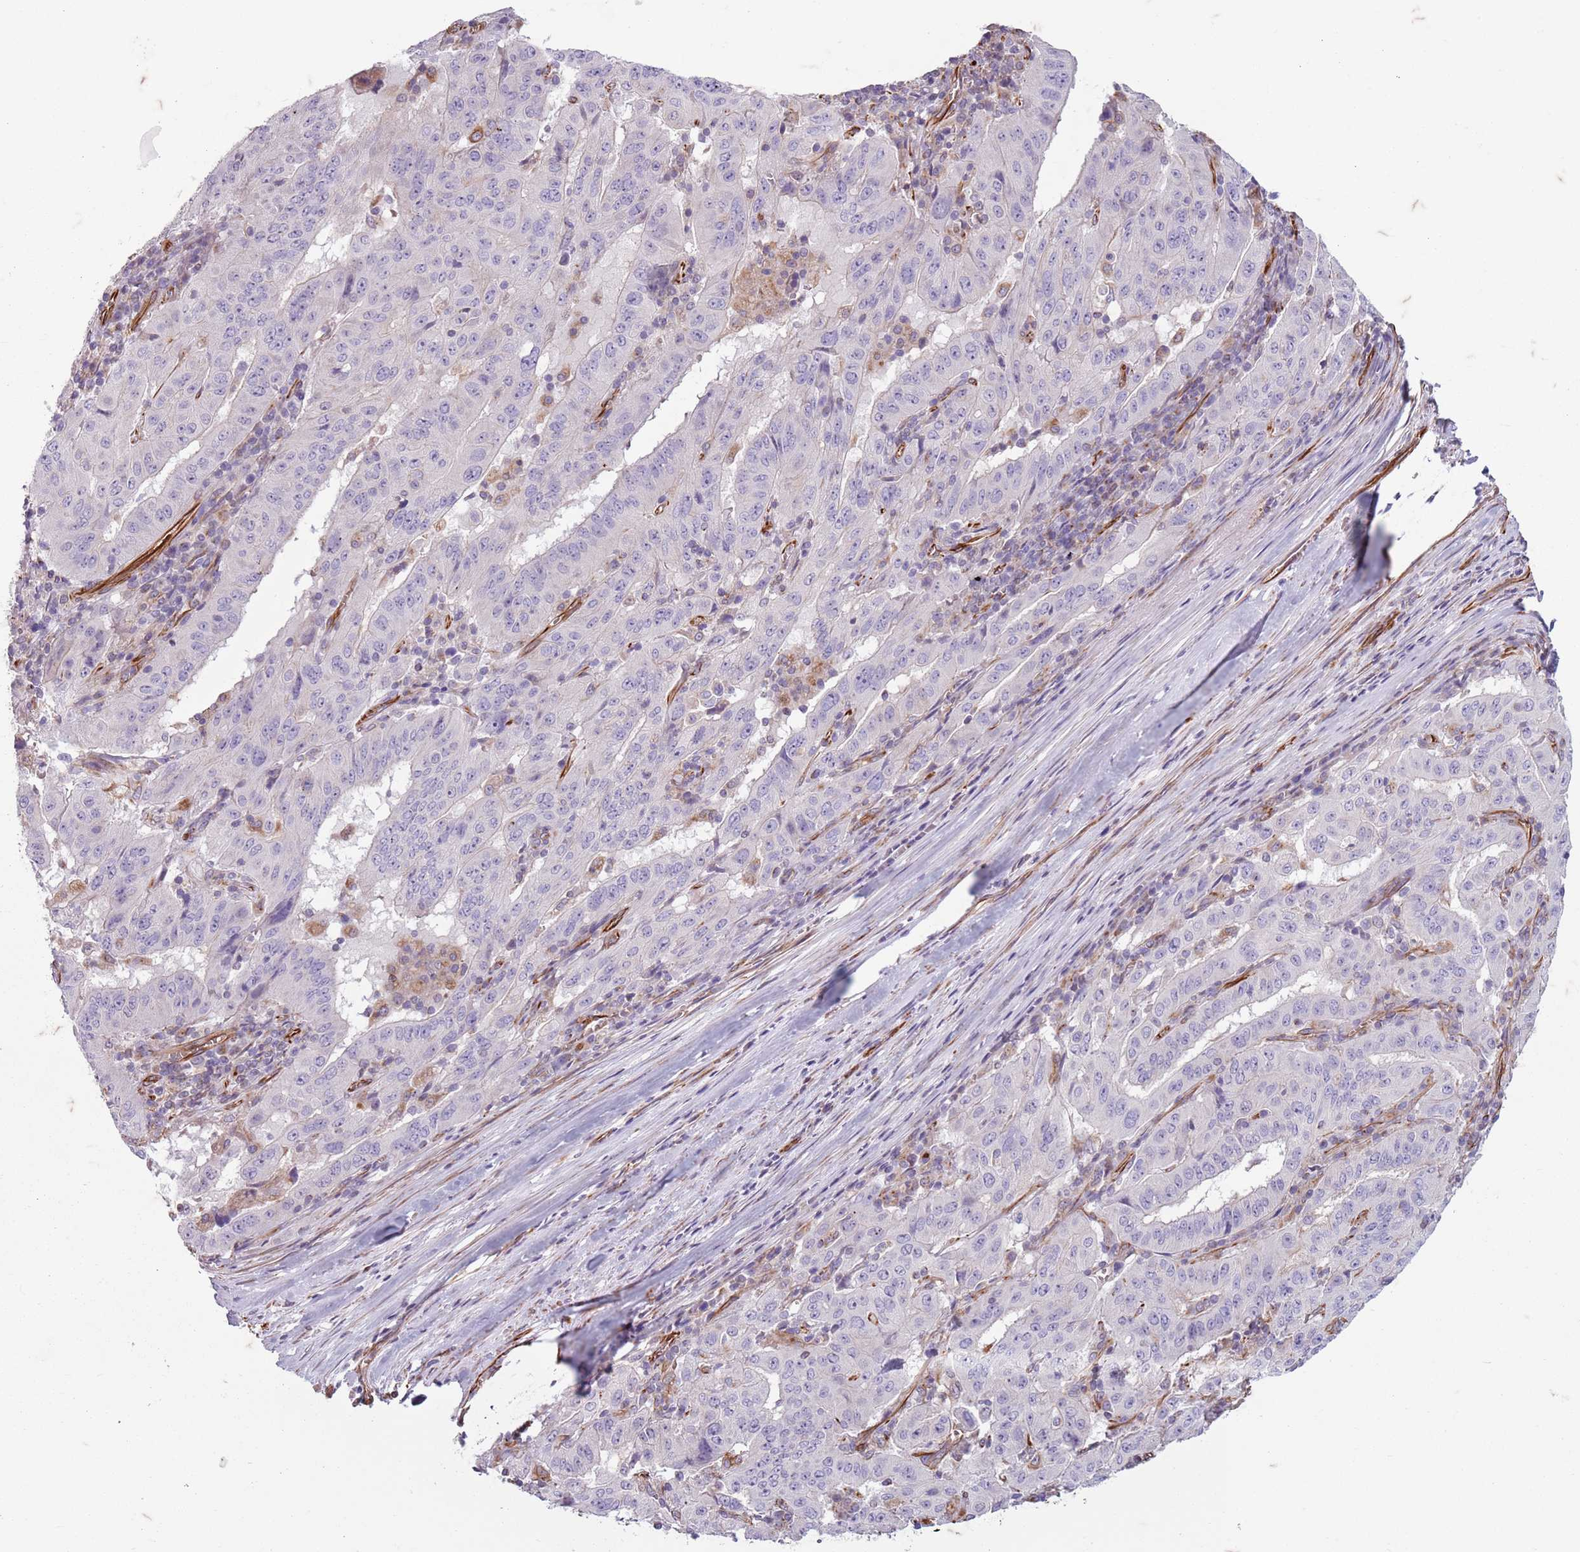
{"staining": {"intensity": "negative", "quantity": "none", "location": "none"}, "tissue": "pancreatic cancer", "cell_type": "Tumor cells", "image_type": "cancer", "snomed": [{"axis": "morphology", "description": "Adenocarcinoma, NOS"}, {"axis": "topography", "description": "Pancreas"}], "caption": "Pancreatic cancer was stained to show a protein in brown. There is no significant staining in tumor cells.", "gene": "TAS2R38", "patient": {"sex": "male", "age": 63}}